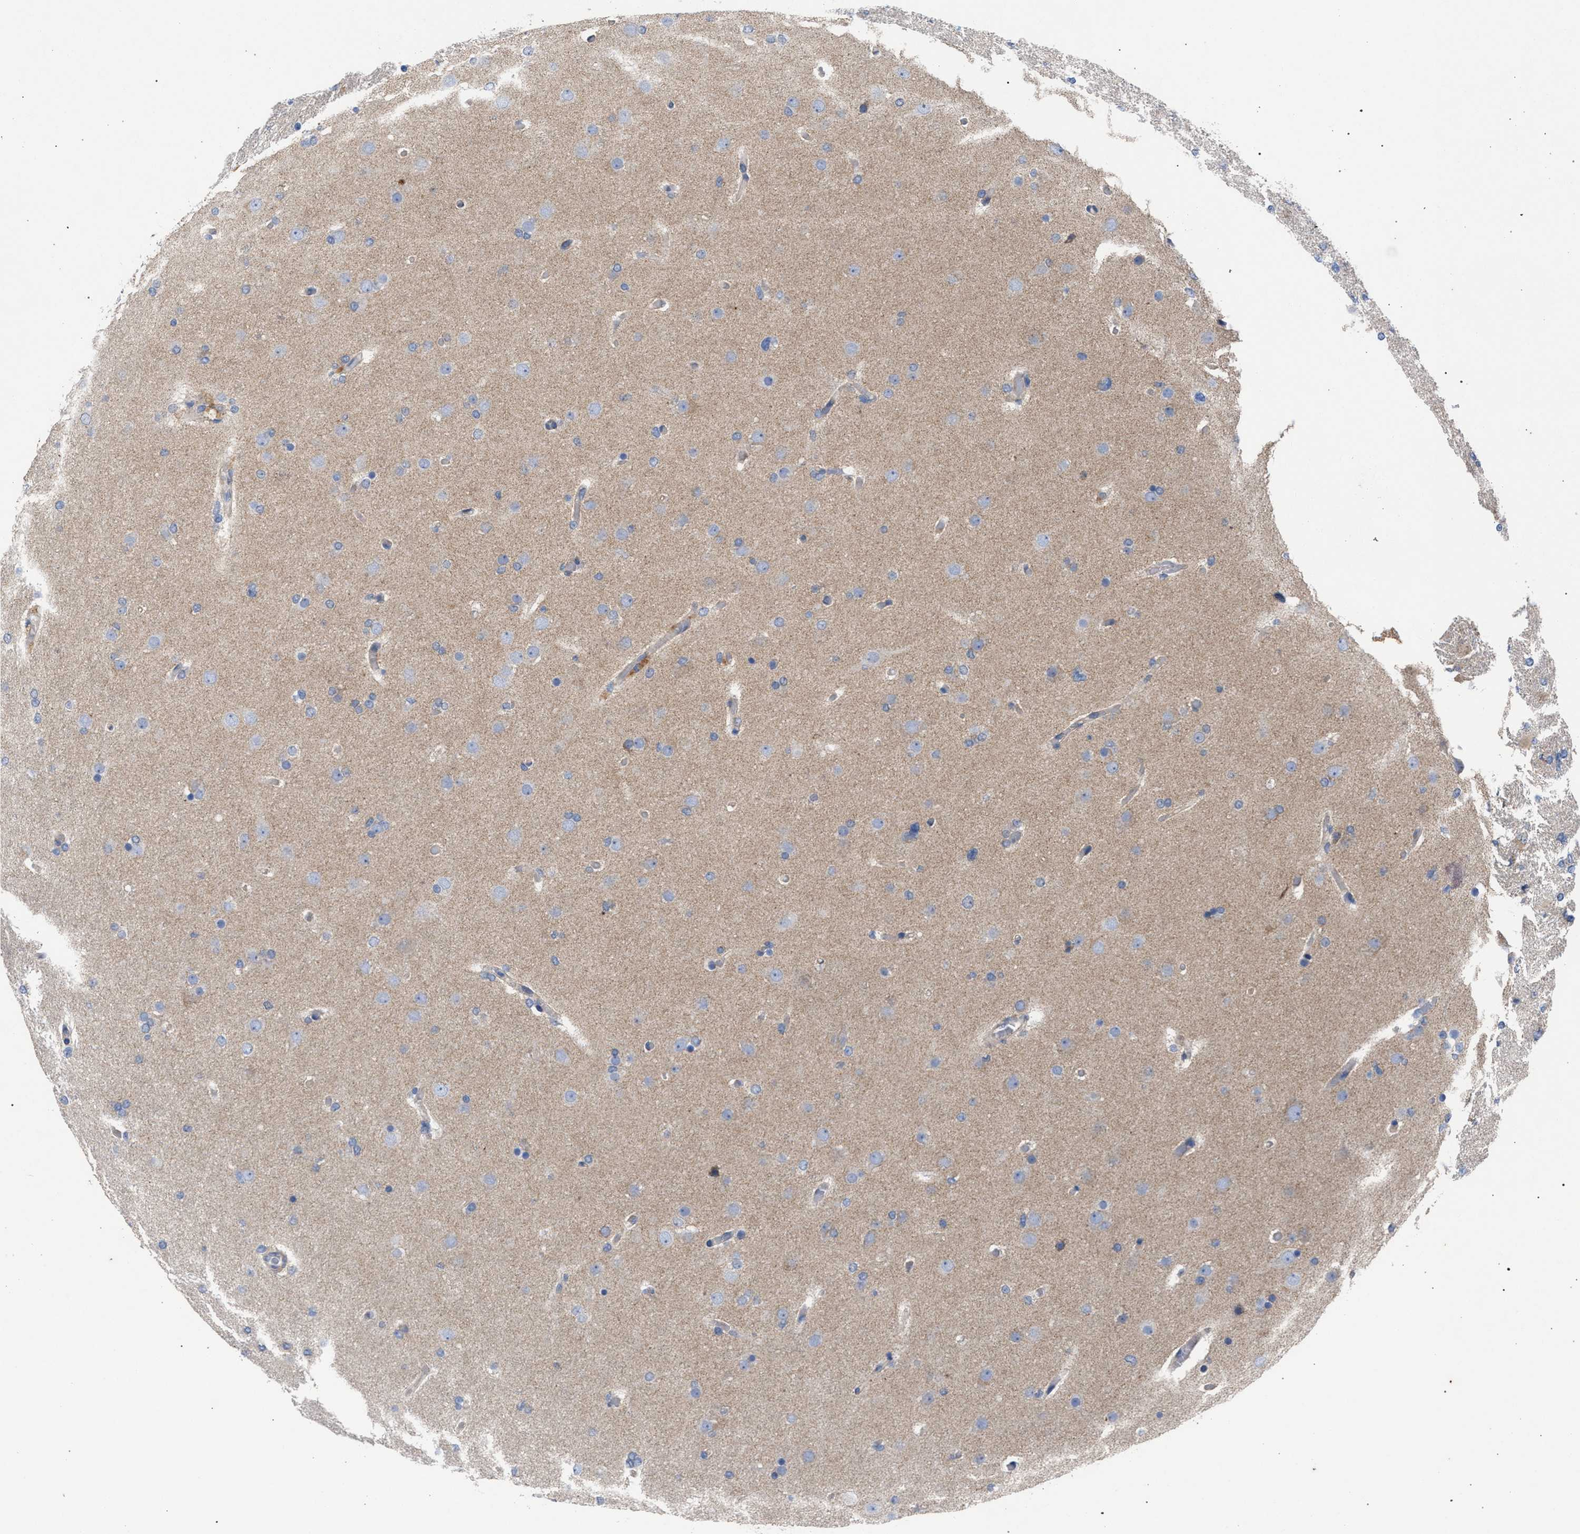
{"staining": {"intensity": "negative", "quantity": "none", "location": "none"}, "tissue": "glioma", "cell_type": "Tumor cells", "image_type": "cancer", "snomed": [{"axis": "morphology", "description": "Glioma, malignant, High grade"}, {"axis": "topography", "description": "Cerebral cortex"}], "caption": "DAB immunohistochemical staining of human glioma exhibits no significant expression in tumor cells.", "gene": "GMPR", "patient": {"sex": "female", "age": 36}}